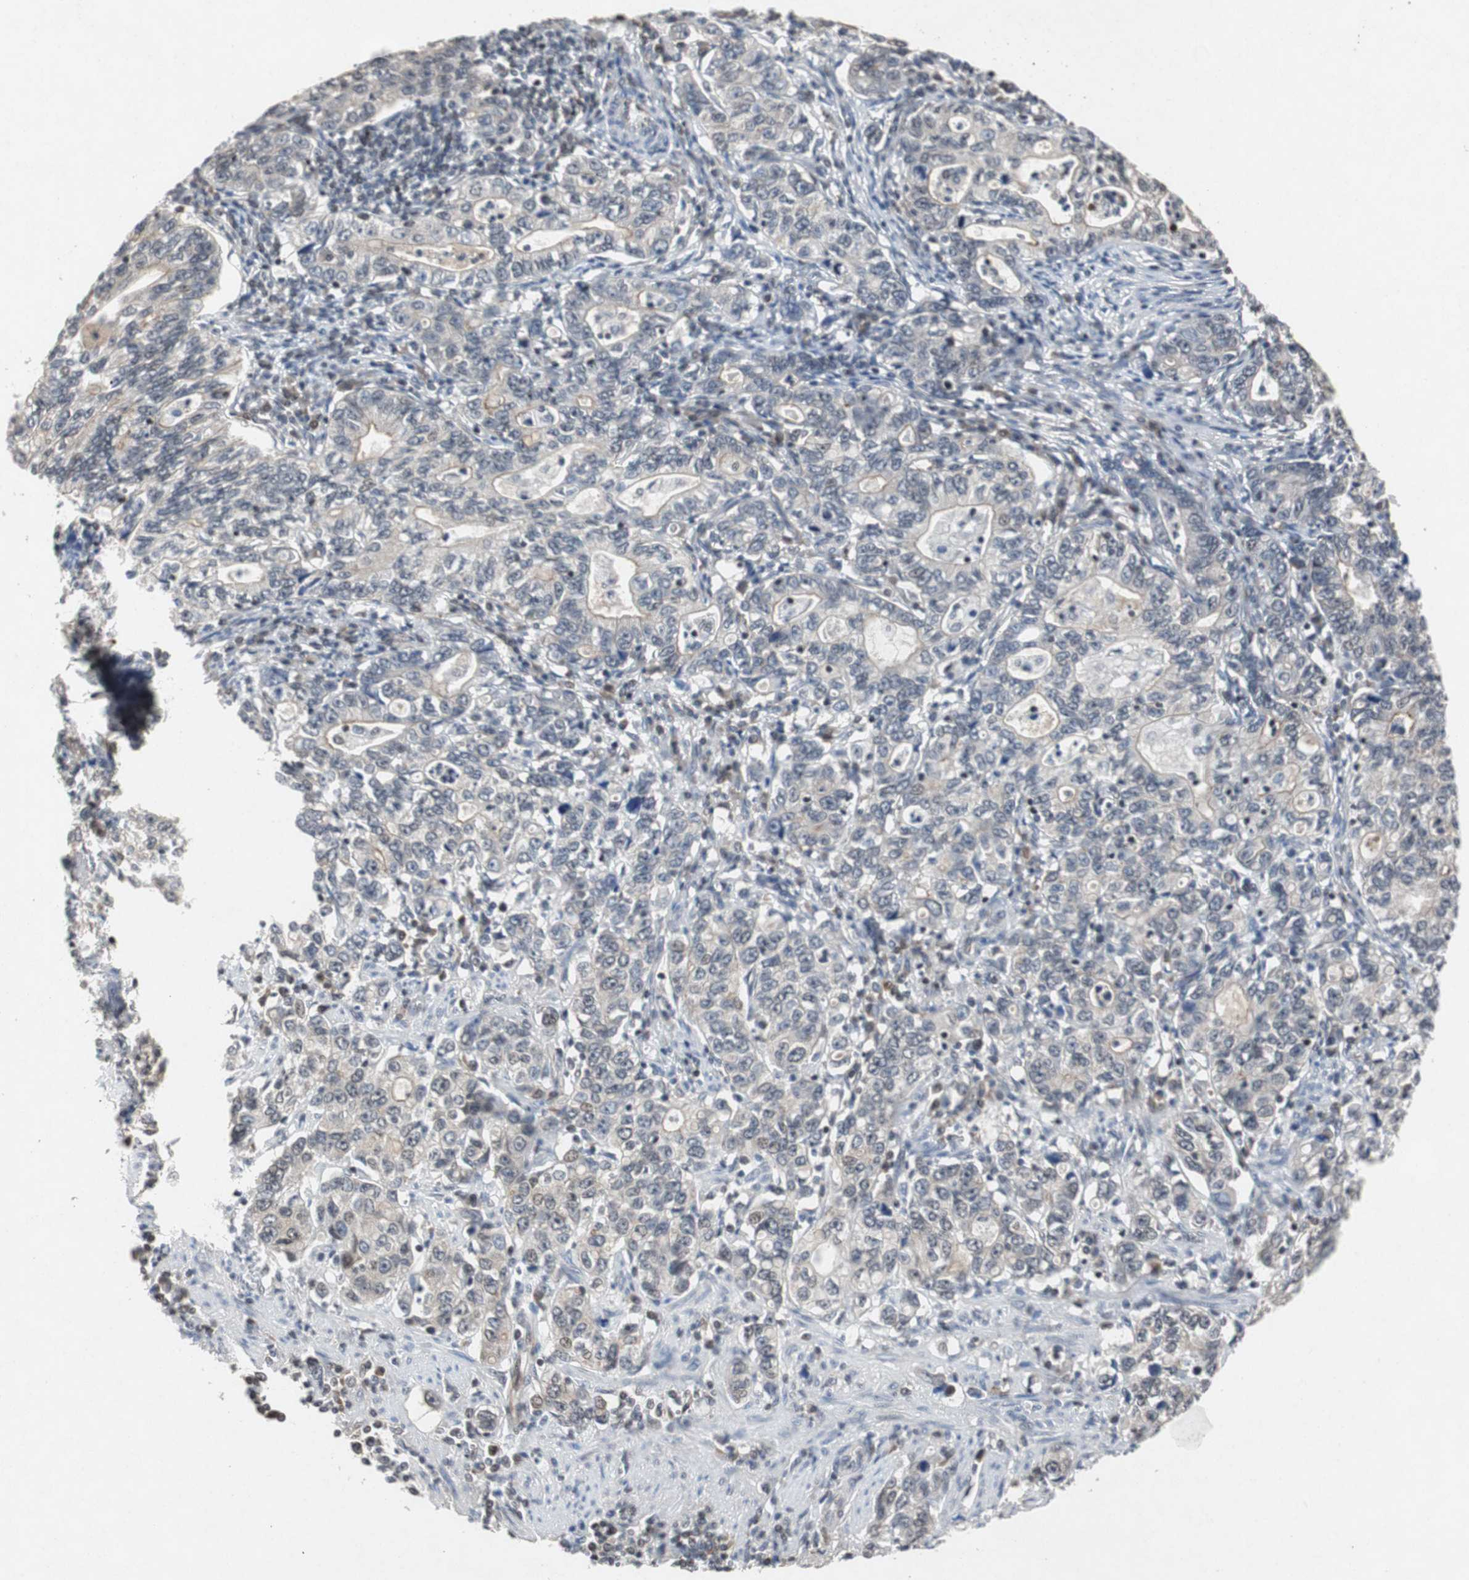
{"staining": {"intensity": "weak", "quantity": "<25%", "location": "cytoplasmic/membranous"}, "tissue": "stomach cancer", "cell_type": "Tumor cells", "image_type": "cancer", "snomed": [{"axis": "morphology", "description": "Adenocarcinoma, NOS"}, {"axis": "topography", "description": "Stomach, lower"}], "caption": "This is an immunohistochemistry (IHC) photomicrograph of stomach cancer (adenocarcinoma). There is no staining in tumor cells.", "gene": "TP63", "patient": {"sex": "female", "age": 72}}